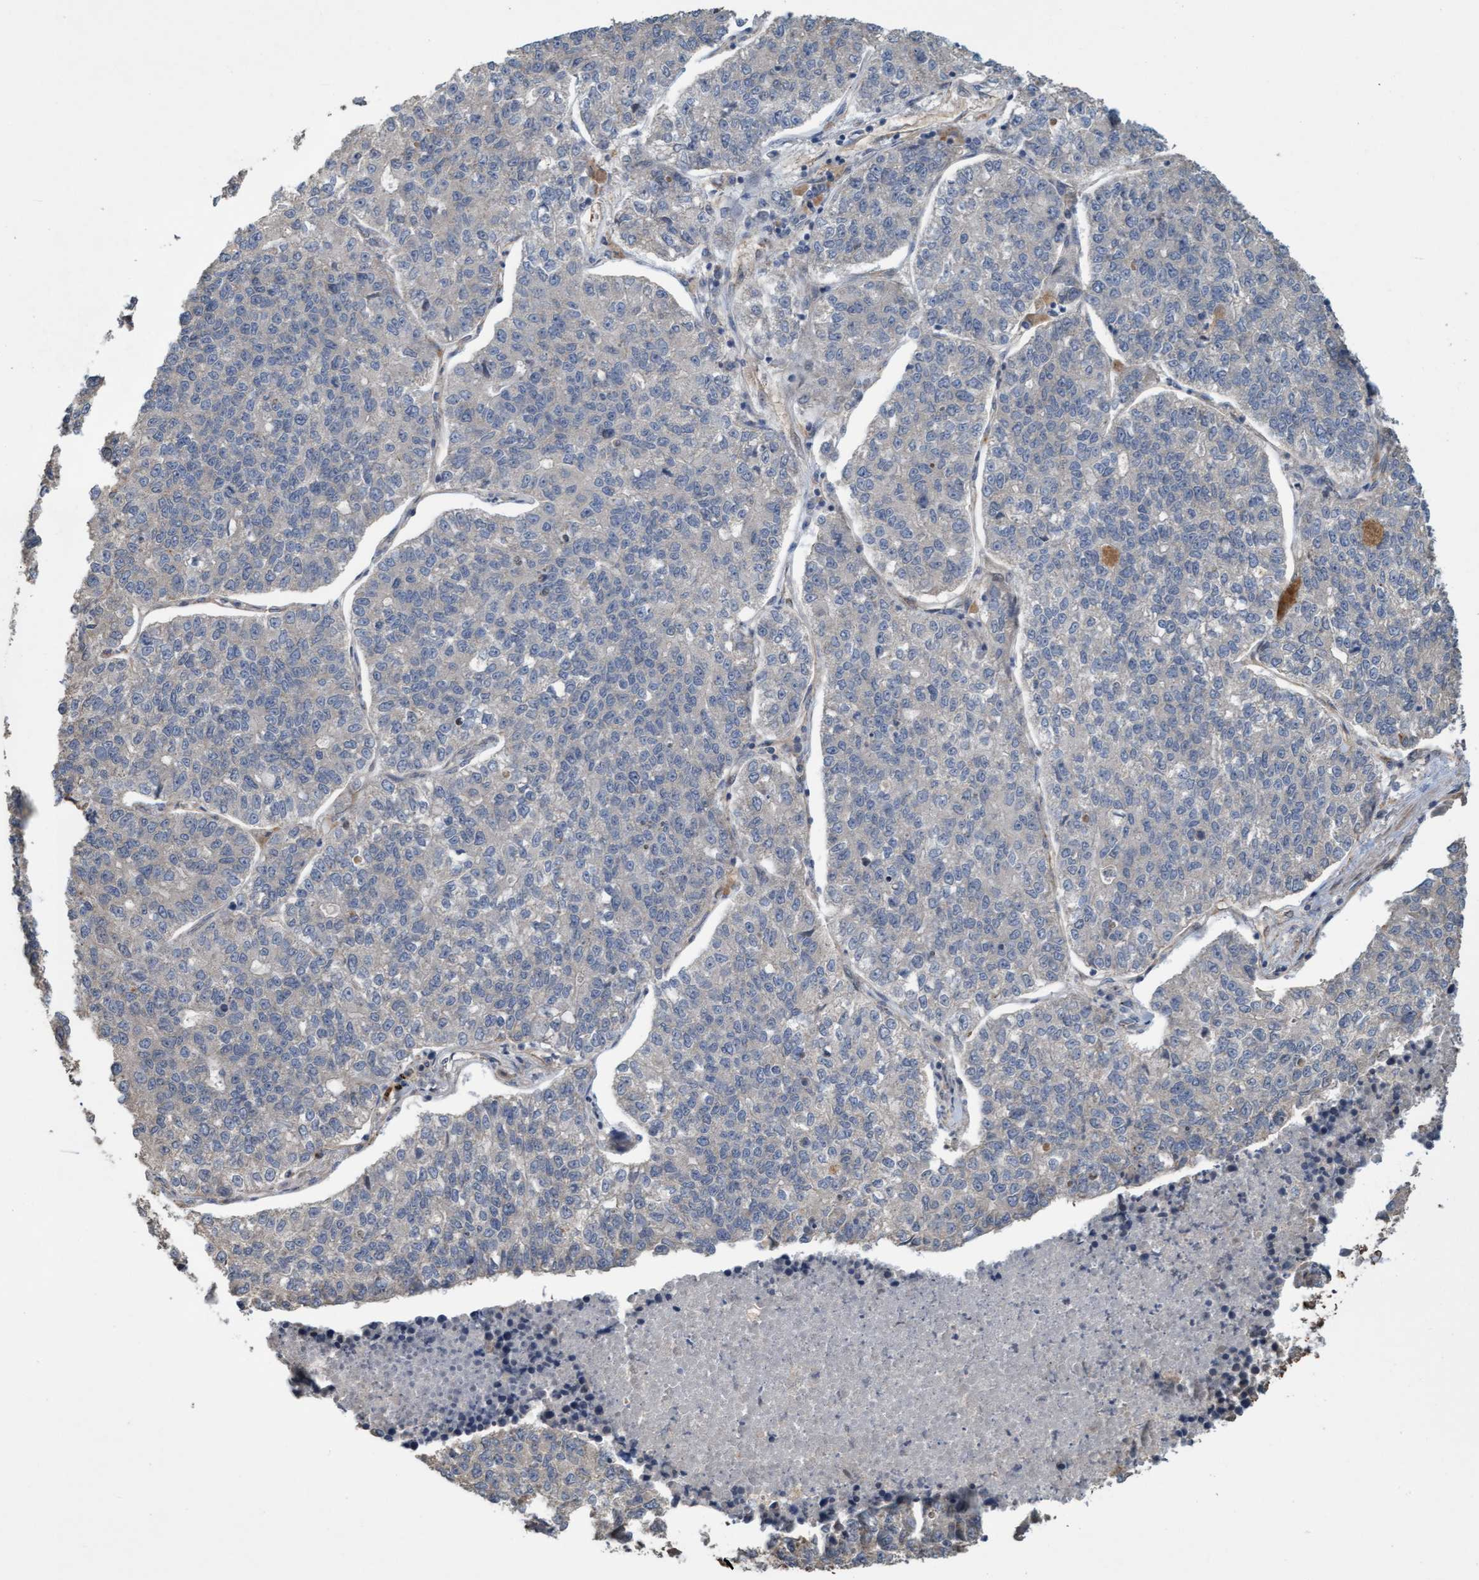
{"staining": {"intensity": "negative", "quantity": "none", "location": "none"}, "tissue": "lung cancer", "cell_type": "Tumor cells", "image_type": "cancer", "snomed": [{"axis": "morphology", "description": "Adenocarcinoma, NOS"}, {"axis": "topography", "description": "Lung"}], "caption": "DAB immunohistochemical staining of human adenocarcinoma (lung) exhibits no significant expression in tumor cells.", "gene": "CDC42EP4", "patient": {"sex": "male", "age": 49}}